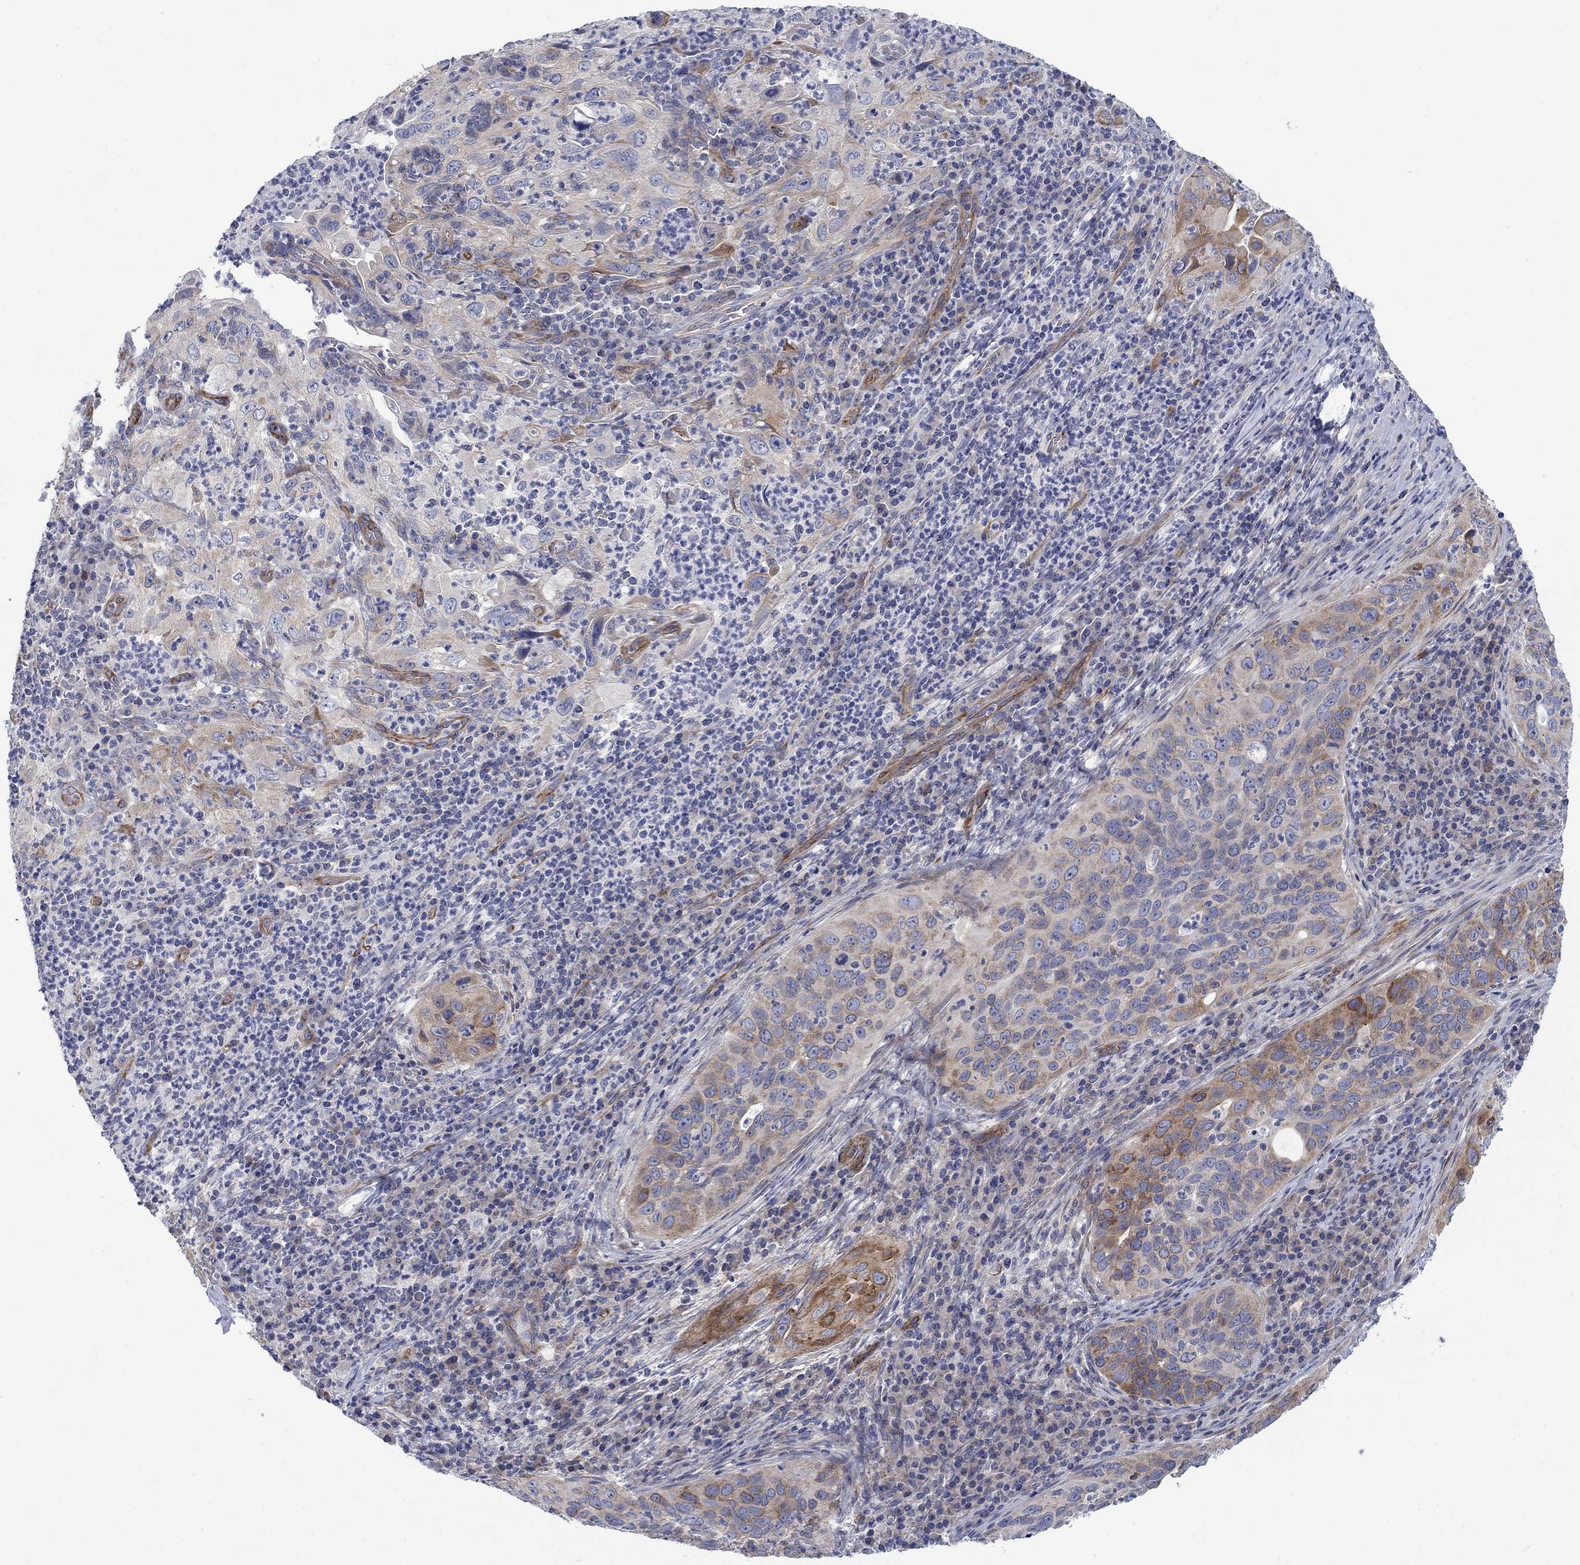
{"staining": {"intensity": "strong", "quantity": "<25%", "location": "cytoplasmic/membranous"}, "tissue": "cervical cancer", "cell_type": "Tumor cells", "image_type": "cancer", "snomed": [{"axis": "morphology", "description": "Squamous cell carcinoma, NOS"}, {"axis": "topography", "description": "Cervix"}], "caption": "This is an image of immunohistochemistry staining of squamous cell carcinoma (cervical), which shows strong staining in the cytoplasmic/membranous of tumor cells.", "gene": "FXR1", "patient": {"sex": "female", "age": 26}}